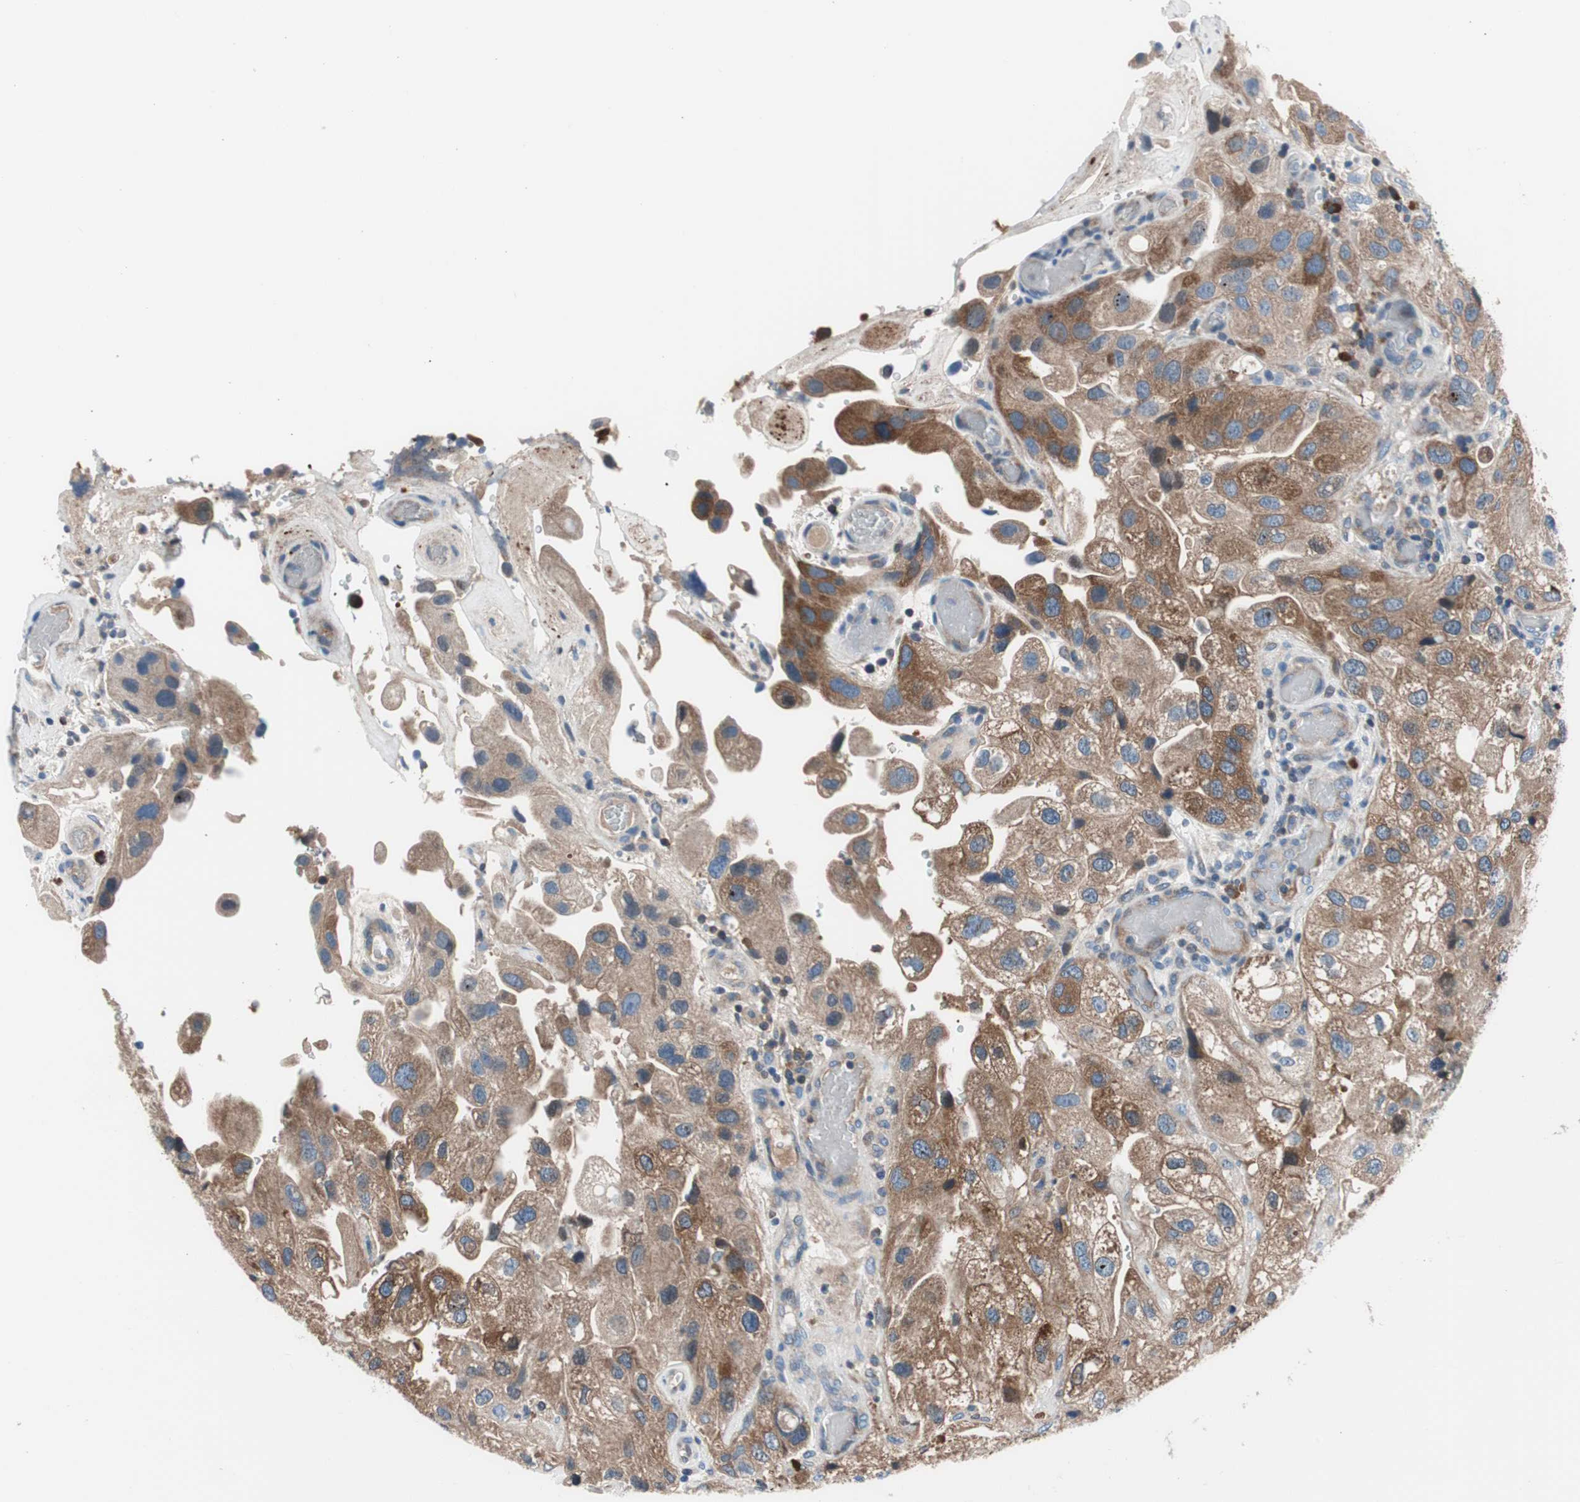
{"staining": {"intensity": "strong", "quantity": "25%-75%", "location": "cytoplasmic/membranous"}, "tissue": "urothelial cancer", "cell_type": "Tumor cells", "image_type": "cancer", "snomed": [{"axis": "morphology", "description": "Urothelial carcinoma, High grade"}, {"axis": "topography", "description": "Urinary bladder"}], "caption": "The photomicrograph reveals a brown stain indicating the presence of a protein in the cytoplasmic/membranous of tumor cells in high-grade urothelial carcinoma.", "gene": "PRDX2", "patient": {"sex": "female", "age": 64}}